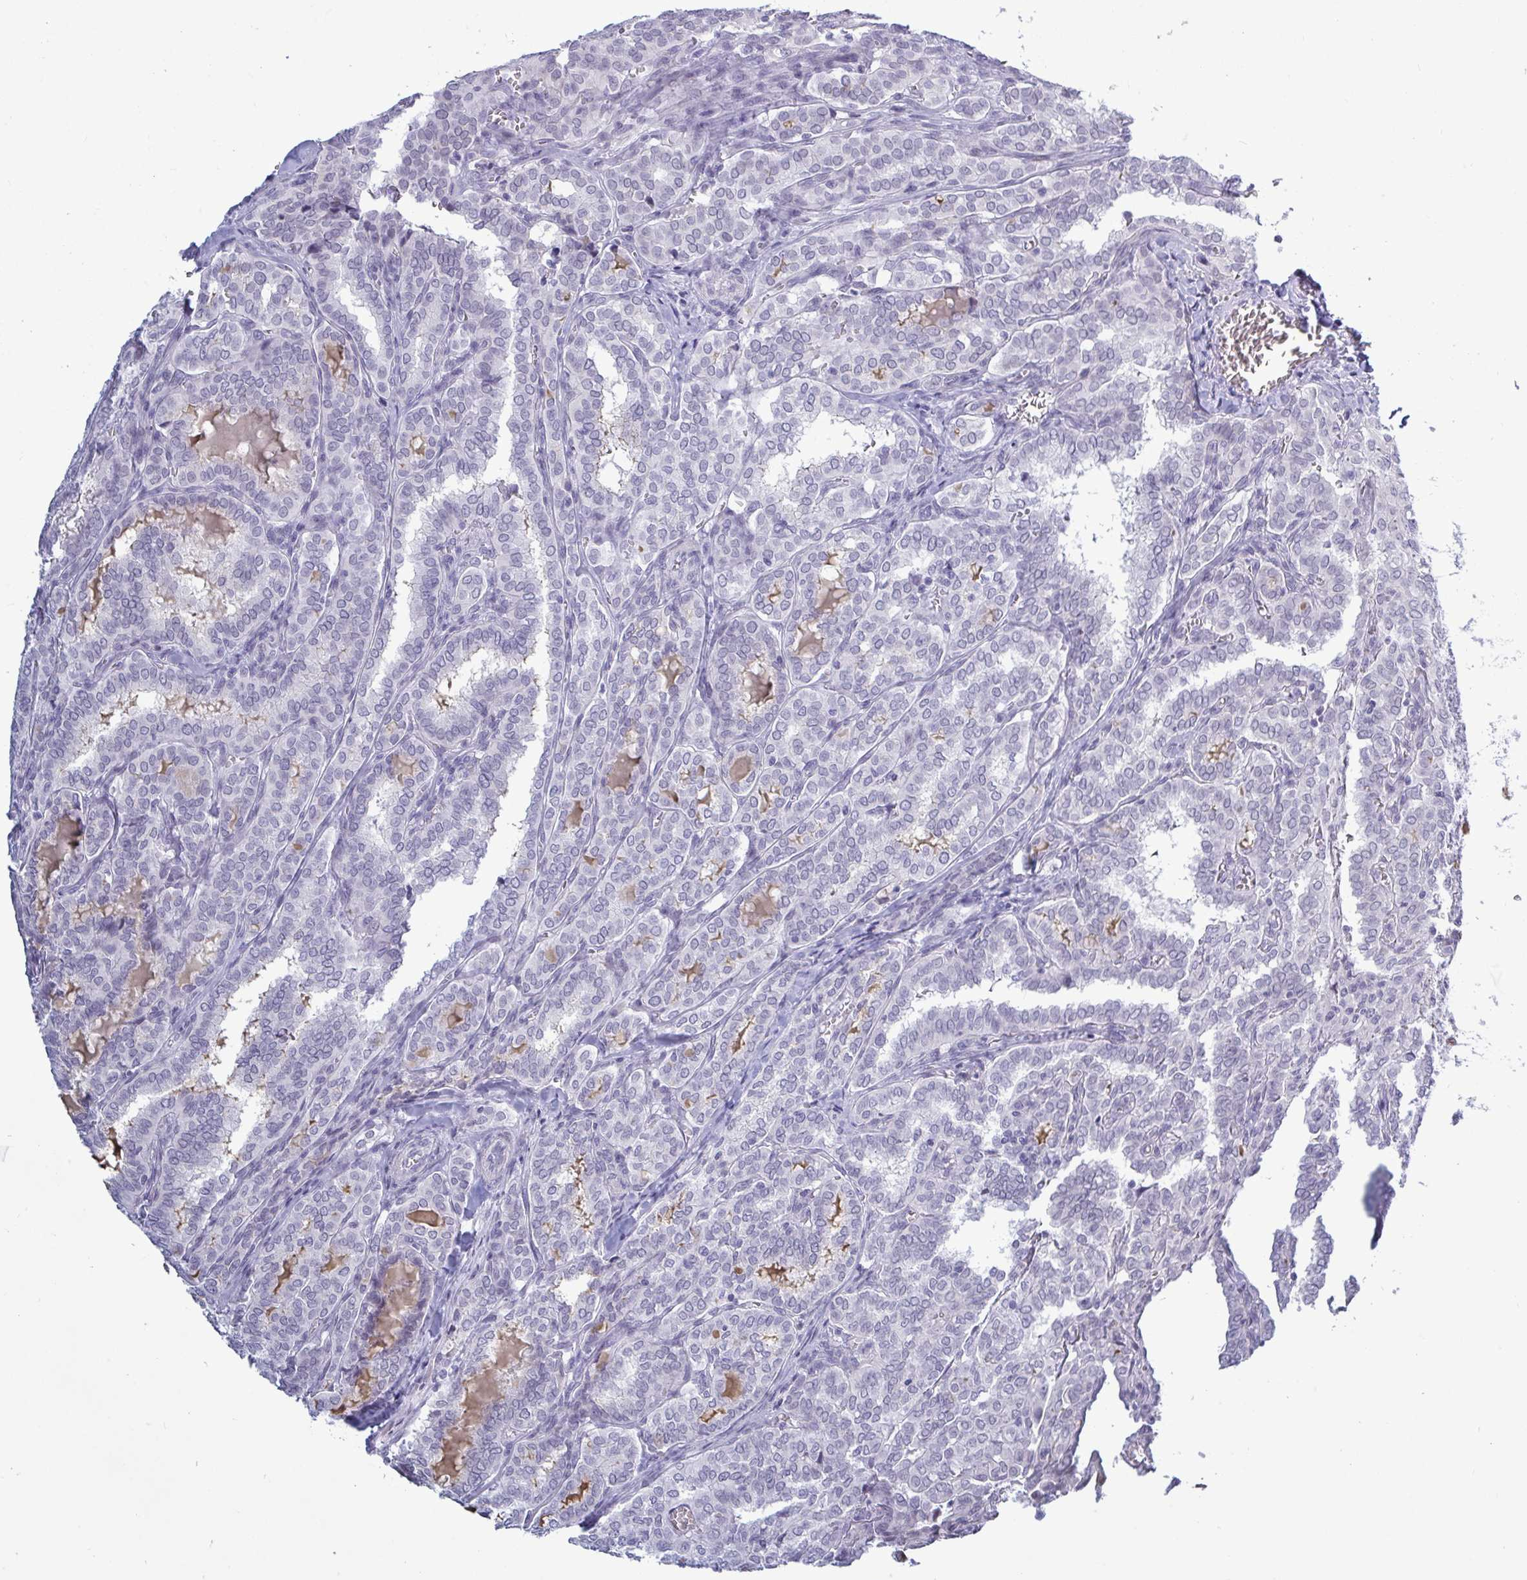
{"staining": {"intensity": "negative", "quantity": "none", "location": "none"}, "tissue": "thyroid cancer", "cell_type": "Tumor cells", "image_type": "cancer", "snomed": [{"axis": "morphology", "description": "Papillary adenocarcinoma, NOS"}, {"axis": "topography", "description": "Thyroid gland"}], "caption": "This is an immunohistochemistry micrograph of papillary adenocarcinoma (thyroid). There is no positivity in tumor cells.", "gene": "TCEAL8", "patient": {"sex": "female", "age": 30}}